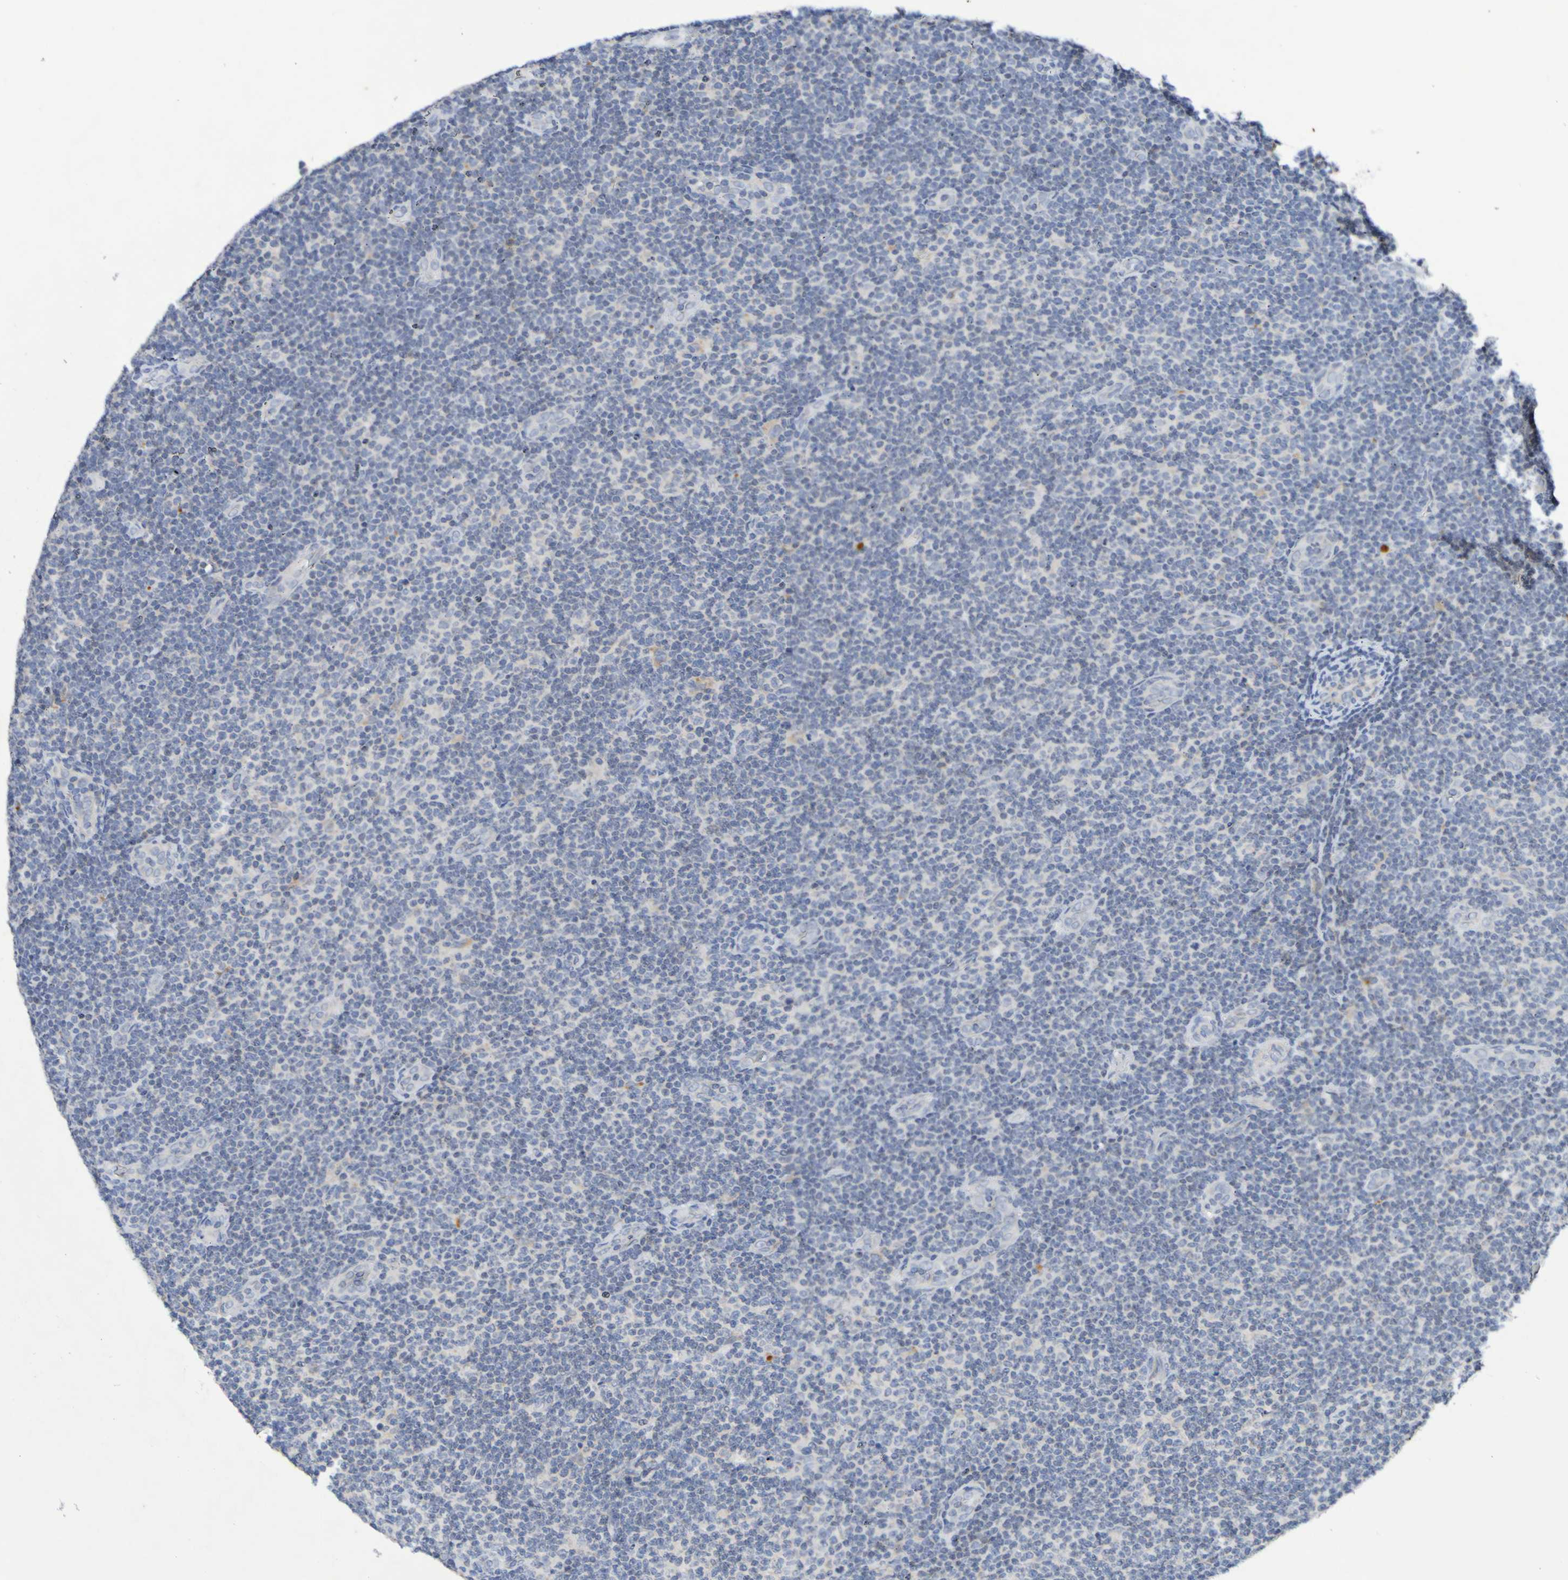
{"staining": {"intensity": "negative", "quantity": "none", "location": "none"}, "tissue": "lymphoma", "cell_type": "Tumor cells", "image_type": "cancer", "snomed": [{"axis": "morphology", "description": "Malignant lymphoma, non-Hodgkin's type, Low grade"}, {"axis": "topography", "description": "Lymph node"}], "caption": "Immunohistochemistry photomicrograph of neoplastic tissue: lymphoma stained with DAB (3,3'-diaminobenzidine) reveals no significant protein expression in tumor cells. (DAB immunohistochemistry (IHC) visualized using brightfield microscopy, high magnification).", "gene": "PTP4A2", "patient": {"sex": "male", "age": 83}}